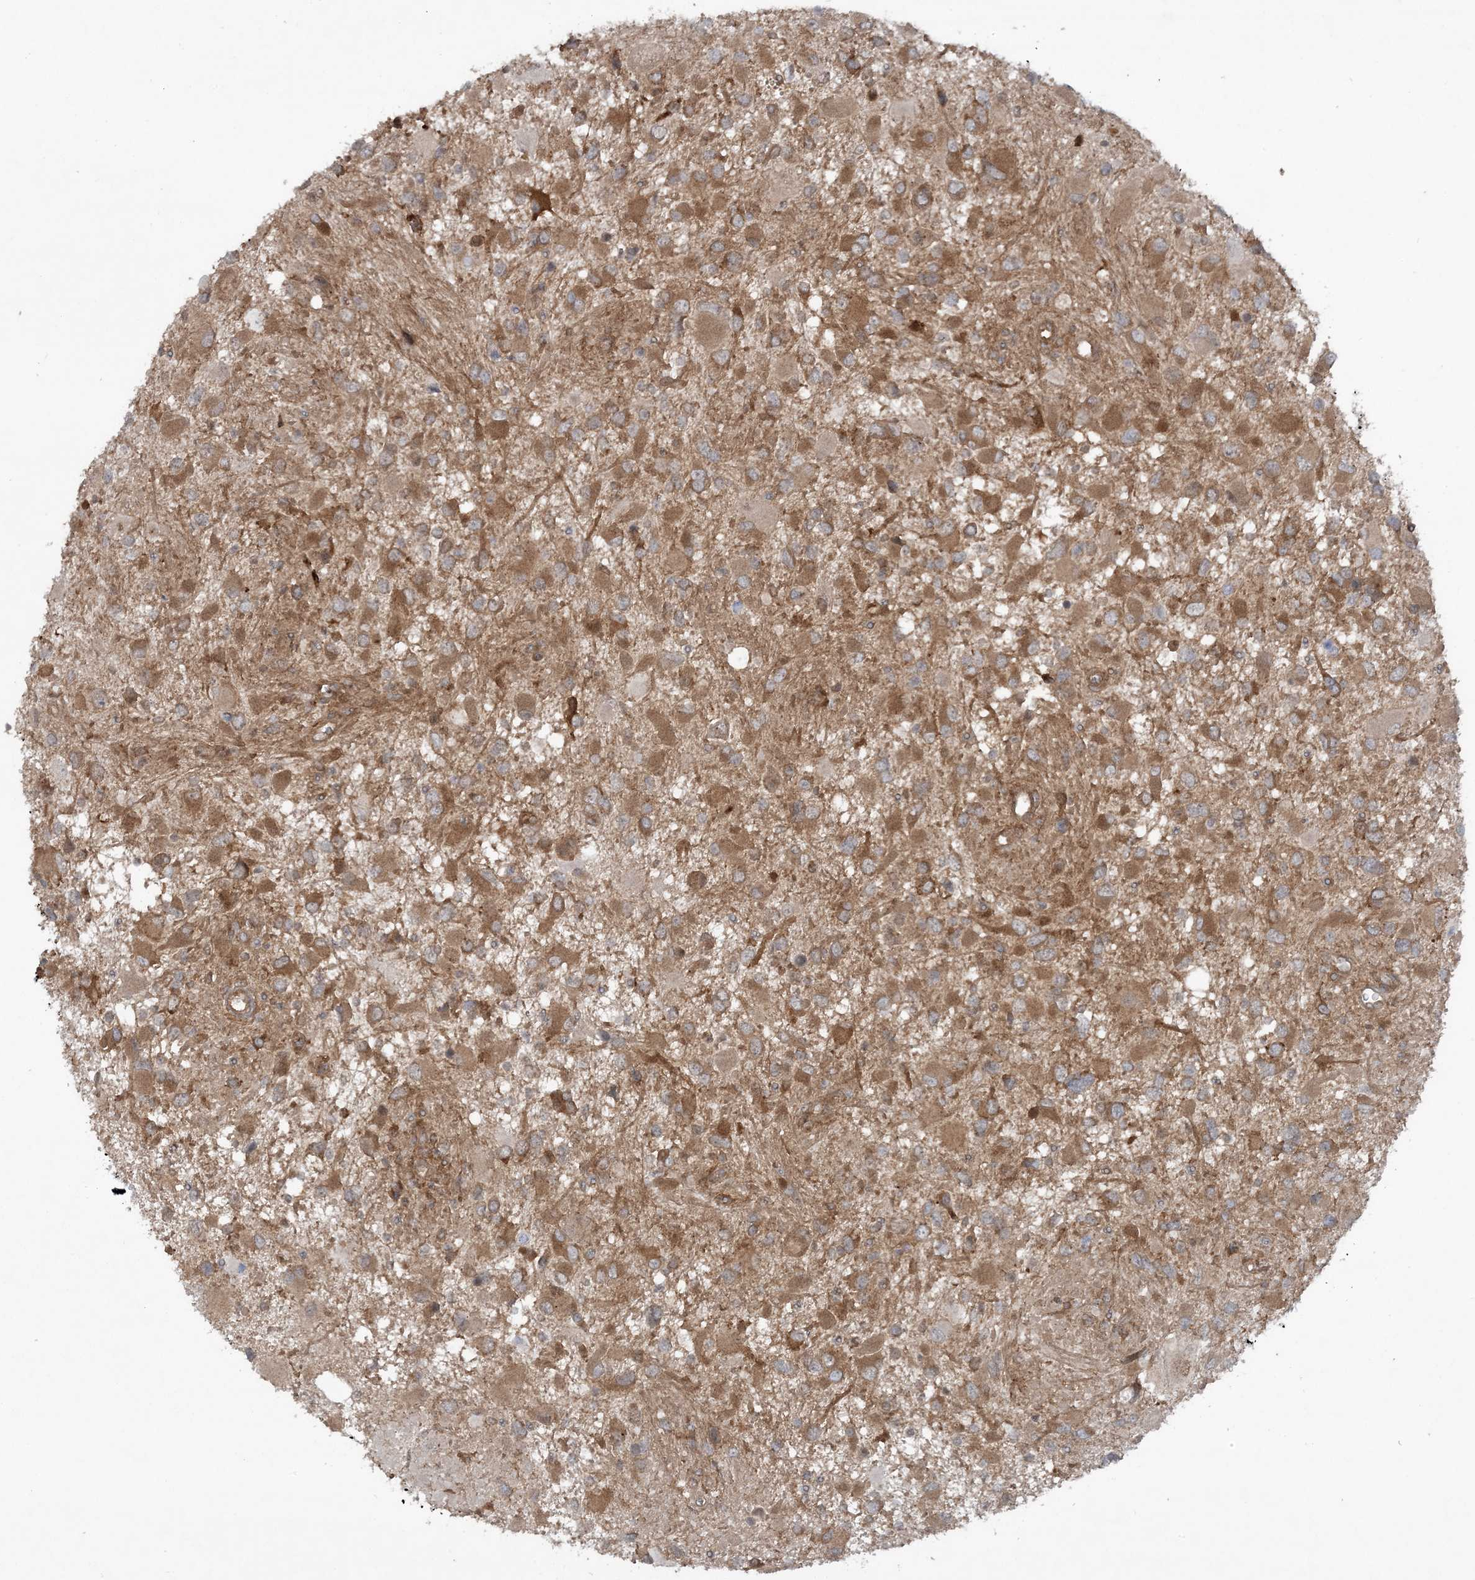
{"staining": {"intensity": "moderate", "quantity": ">75%", "location": "cytoplasmic/membranous"}, "tissue": "glioma", "cell_type": "Tumor cells", "image_type": "cancer", "snomed": [{"axis": "morphology", "description": "Glioma, malignant, High grade"}, {"axis": "topography", "description": "Brain"}], "caption": "Moderate cytoplasmic/membranous protein expression is appreciated in about >75% of tumor cells in glioma.", "gene": "STAM2", "patient": {"sex": "male", "age": 53}}